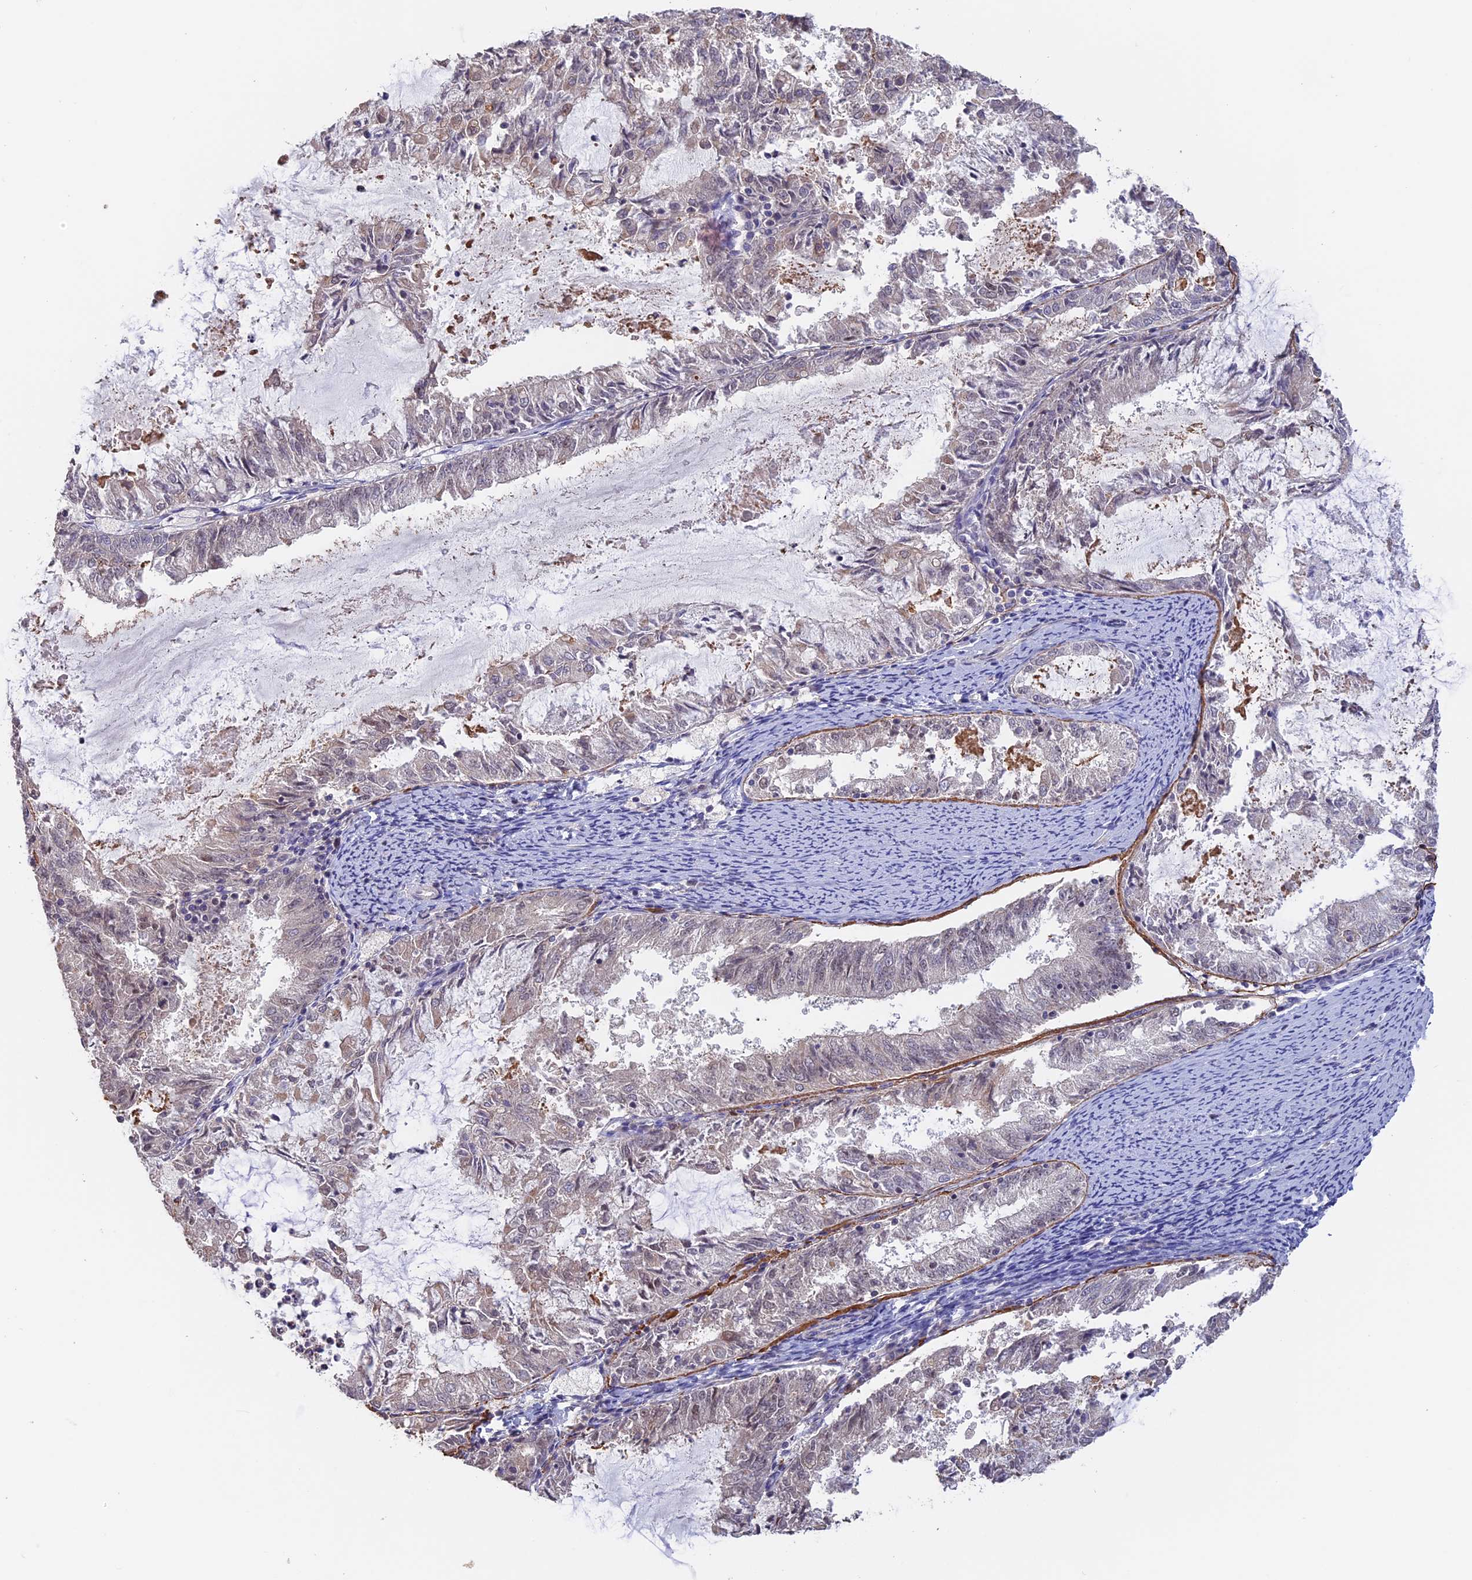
{"staining": {"intensity": "negative", "quantity": "none", "location": "none"}, "tissue": "endometrial cancer", "cell_type": "Tumor cells", "image_type": "cancer", "snomed": [{"axis": "morphology", "description": "Adenocarcinoma, NOS"}, {"axis": "topography", "description": "Endometrium"}], "caption": "High power microscopy histopathology image of an immunohistochemistry image of endometrial cancer (adenocarcinoma), revealing no significant positivity in tumor cells.", "gene": "RFC5", "patient": {"sex": "female", "age": 57}}